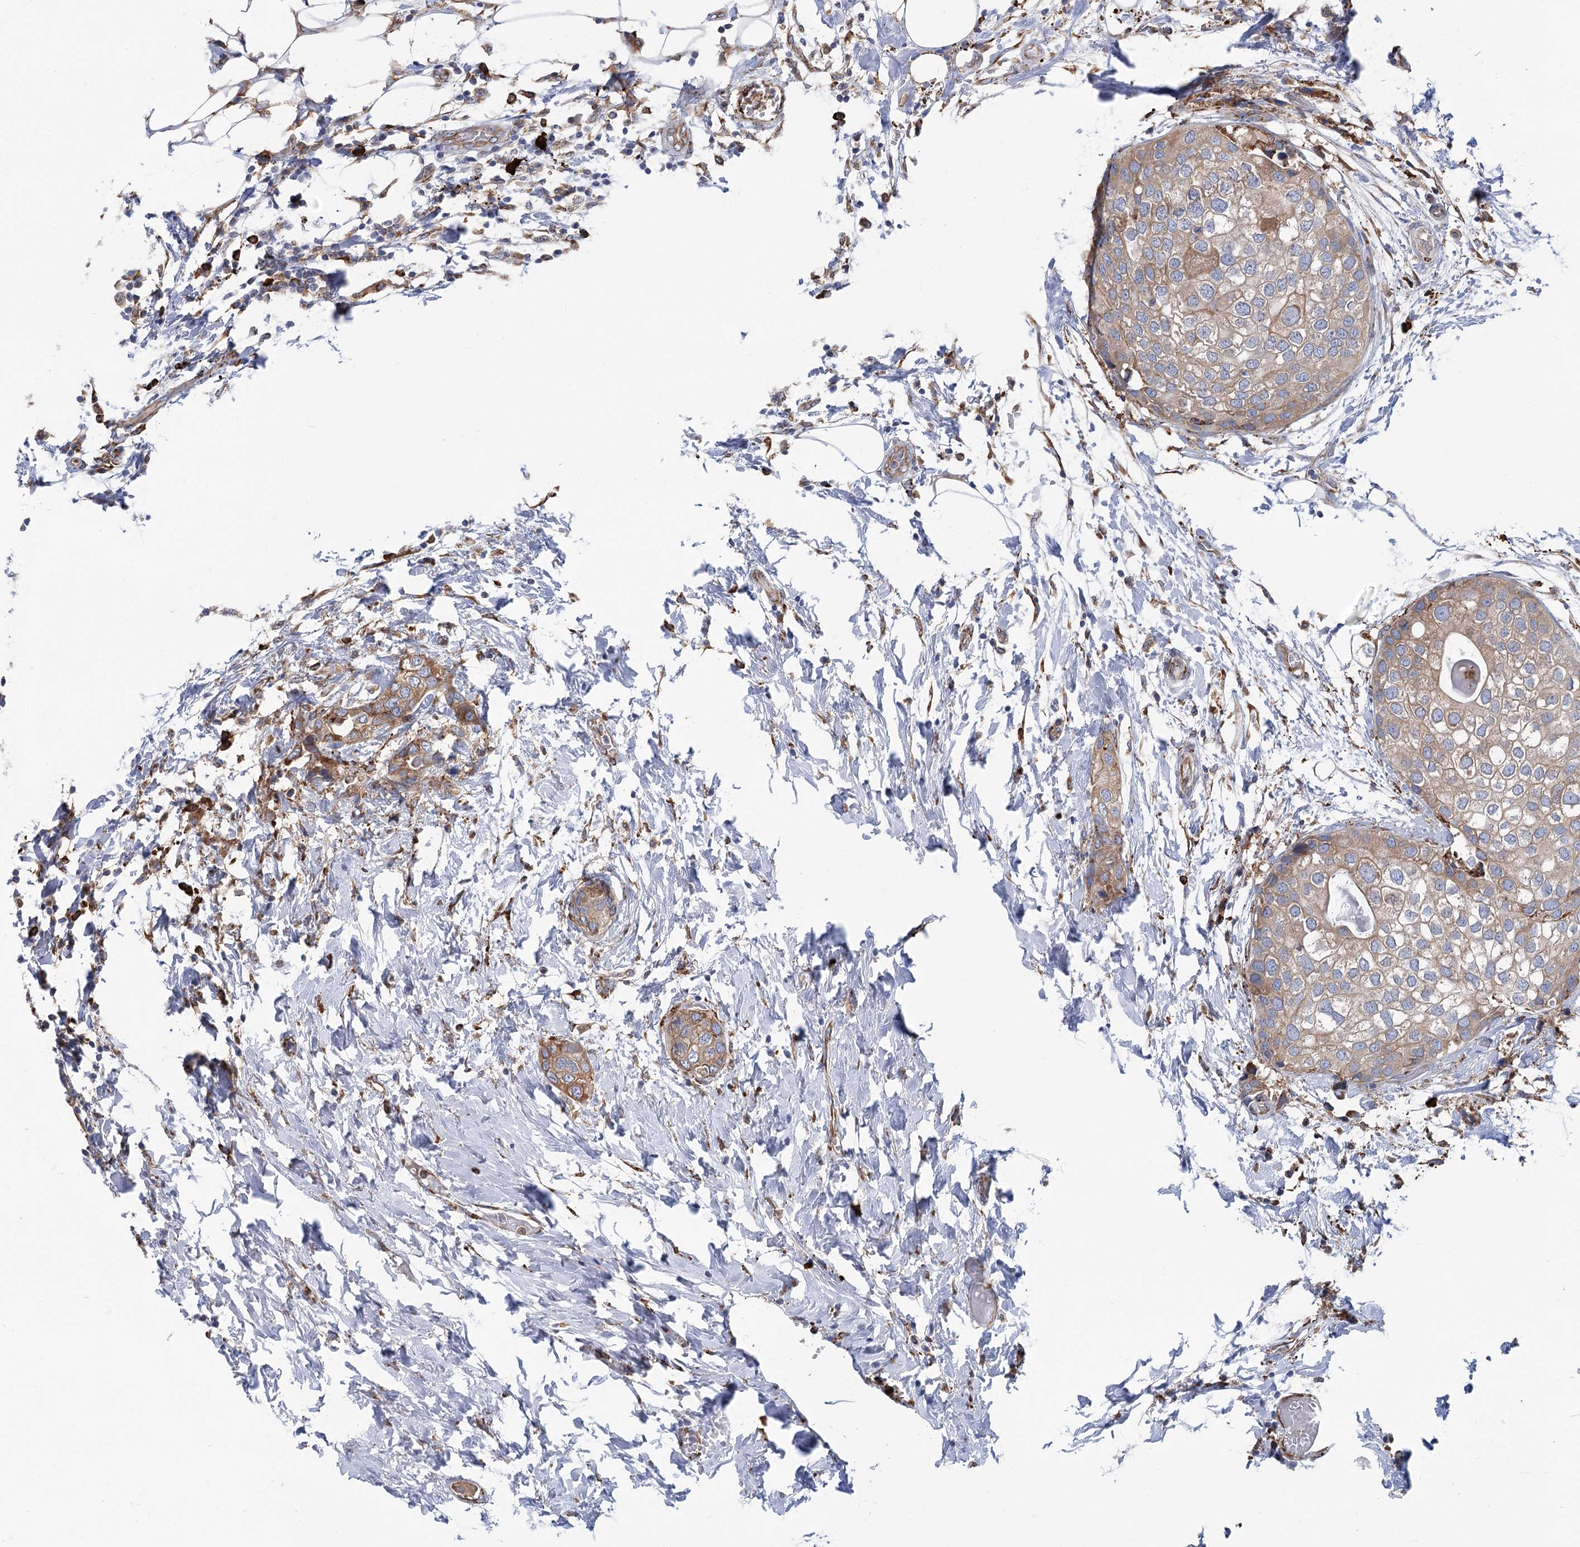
{"staining": {"intensity": "moderate", "quantity": "25%-75%", "location": "cytoplasmic/membranous"}, "tissue": "urothelial cancer", "cell_type": "Tumor cells", "image_type": "cancer", "snomed": [{"axis": "morphology", "description": "Urothelial carcinoma, High grade"}, {"axis": "topography", "description": "Urinary bladder"}], "caption": "High-grade urothelial carcinoma stained with a brown dye demonstrates moderate cytoplasmic/membranous positive expression in approximately 25%-75% of tumor cells.", "gene": "METTL24", "patient": {"sex": "male", "age": 64}}